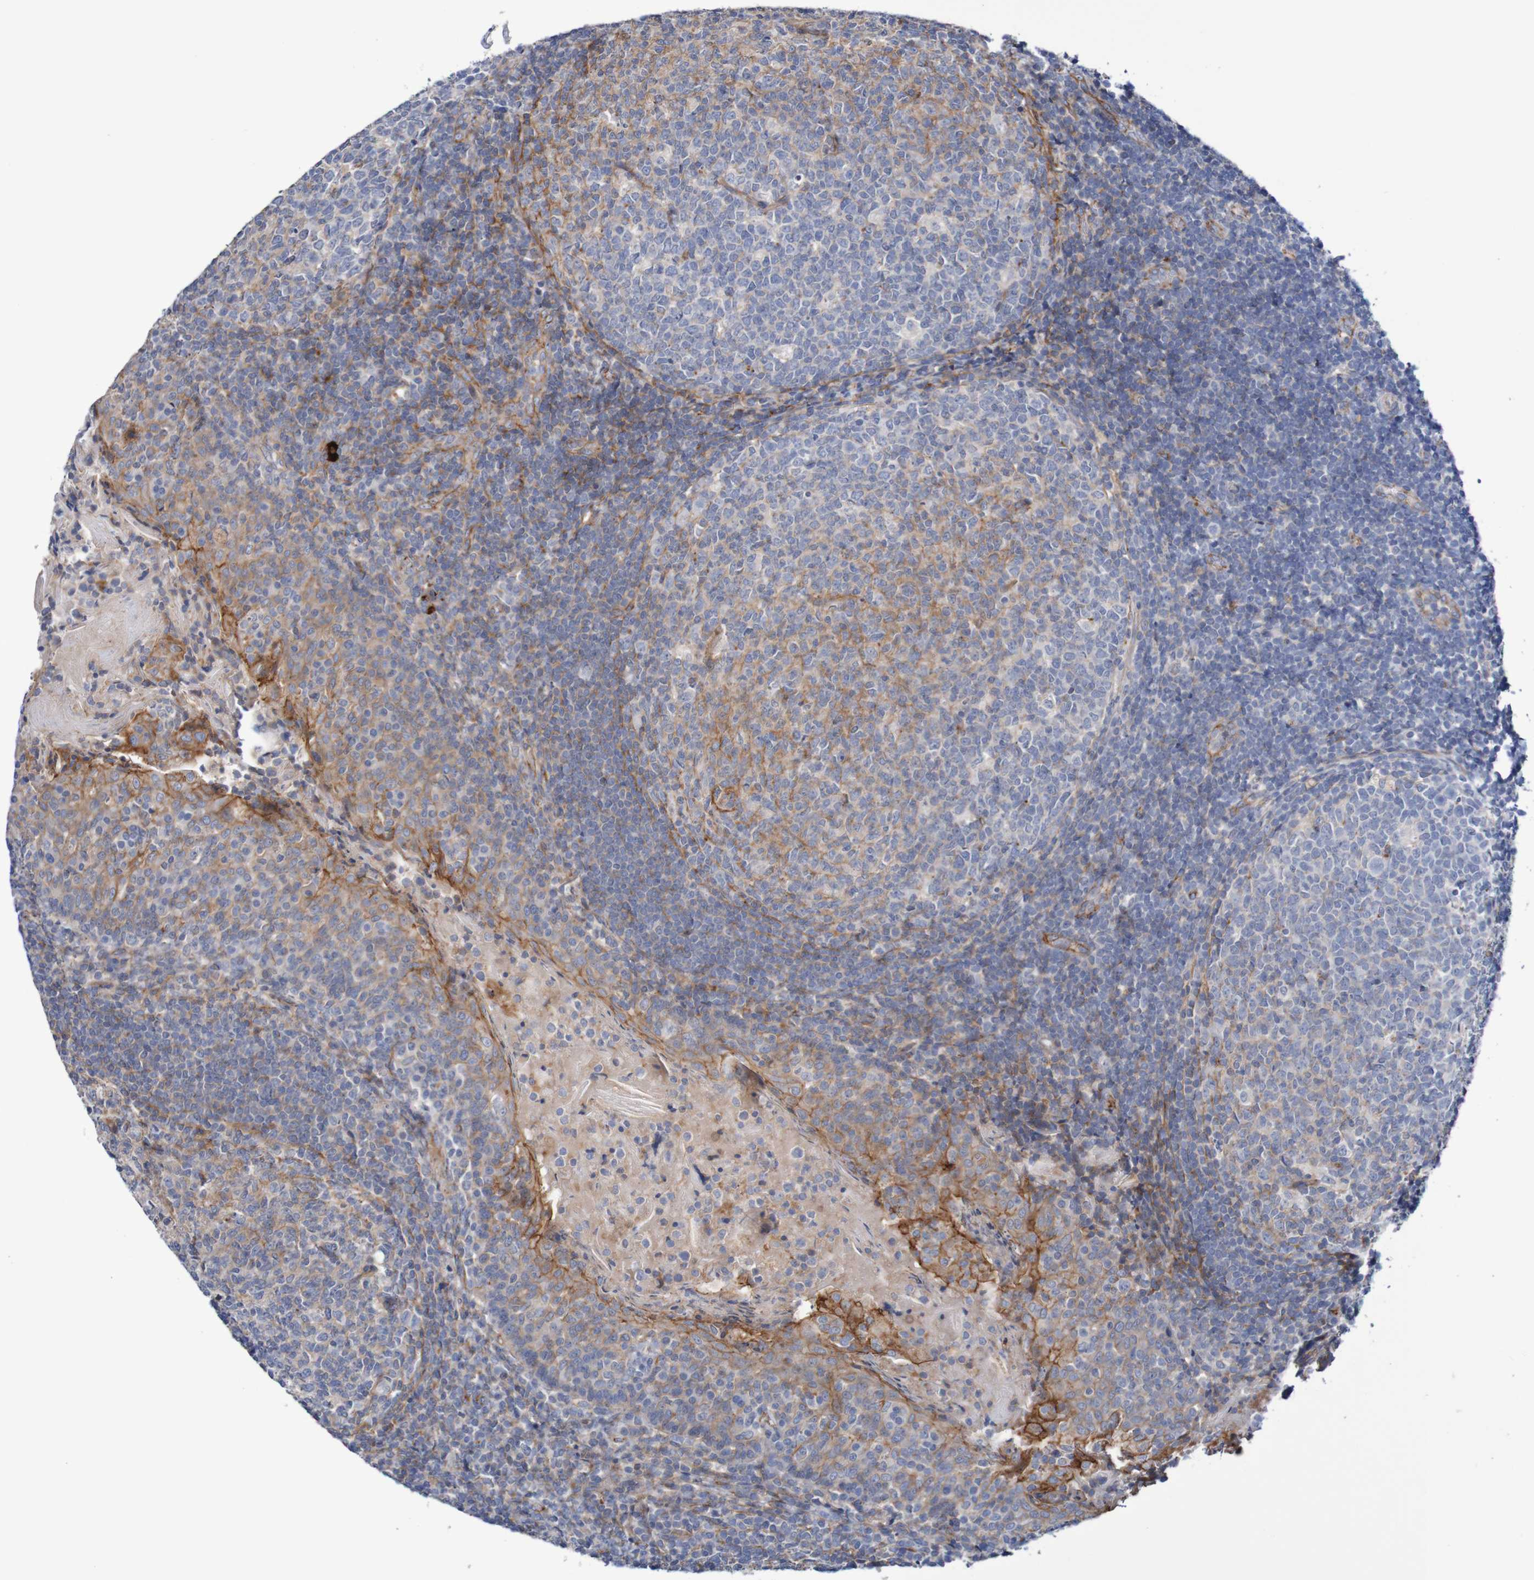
{"staining": {"intensity": "moderate", "quantity": "25%-75%", "location": "cytoplasmic/membranous"}, "tissue": "tonsil", "cell_type": "Germinal center cells", "image_type": "normal", "snomed": [{"axis": "morphology", "description": "Normal tissue, NOS"}, {"axis": "topography", "description": "Tonsil"}], "caption": "A medium amount of moderate cytoplasmic/membranous positivity is seen in approximately 25%-75% of germinal center cells in unremarkable tonsil.", "gene": "NECTIN2", "patient": {"sex": "female", "age": 19}}